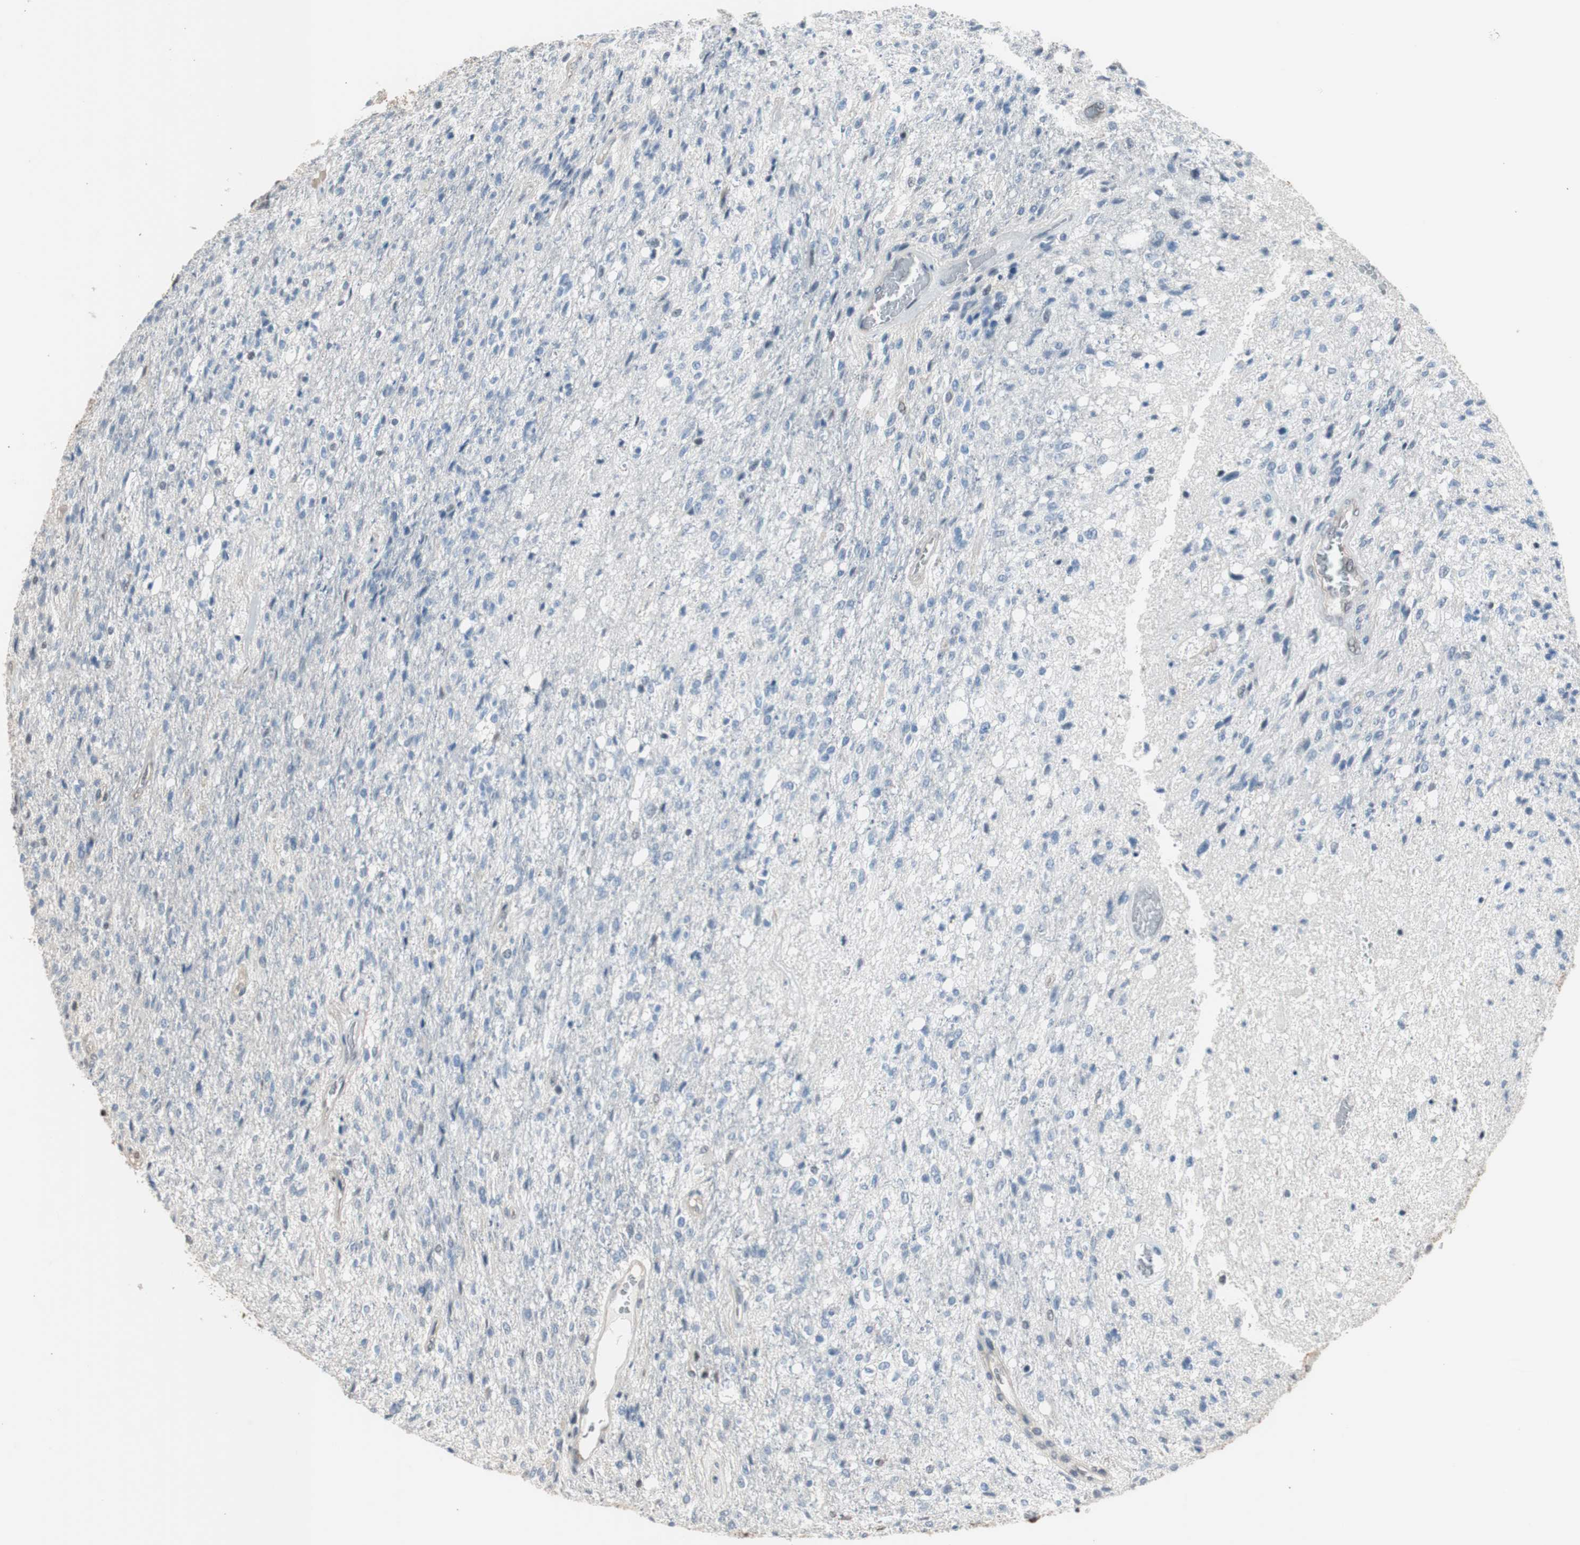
{"staining": {"intensity": "weak", "quantity": "<25%", "location": "nuclear"}, "tissue": "glioma", "cell_type": "Tumor cells", "image_type": "cancer", "snomed": [{"axis": "morphology", "description": "Normal tissue, NOS"}, {"axis": "morphology", "description": "Glioma, malignant, High grade"}, {"axis": "topography", "description": "Cerebral cortex"}], "caption": "The micrograph demonstrates no staining of tumor cells in malignant high-grade glioma.", "gene": "PML", "patient": {"sex": "male", "age": 77}}